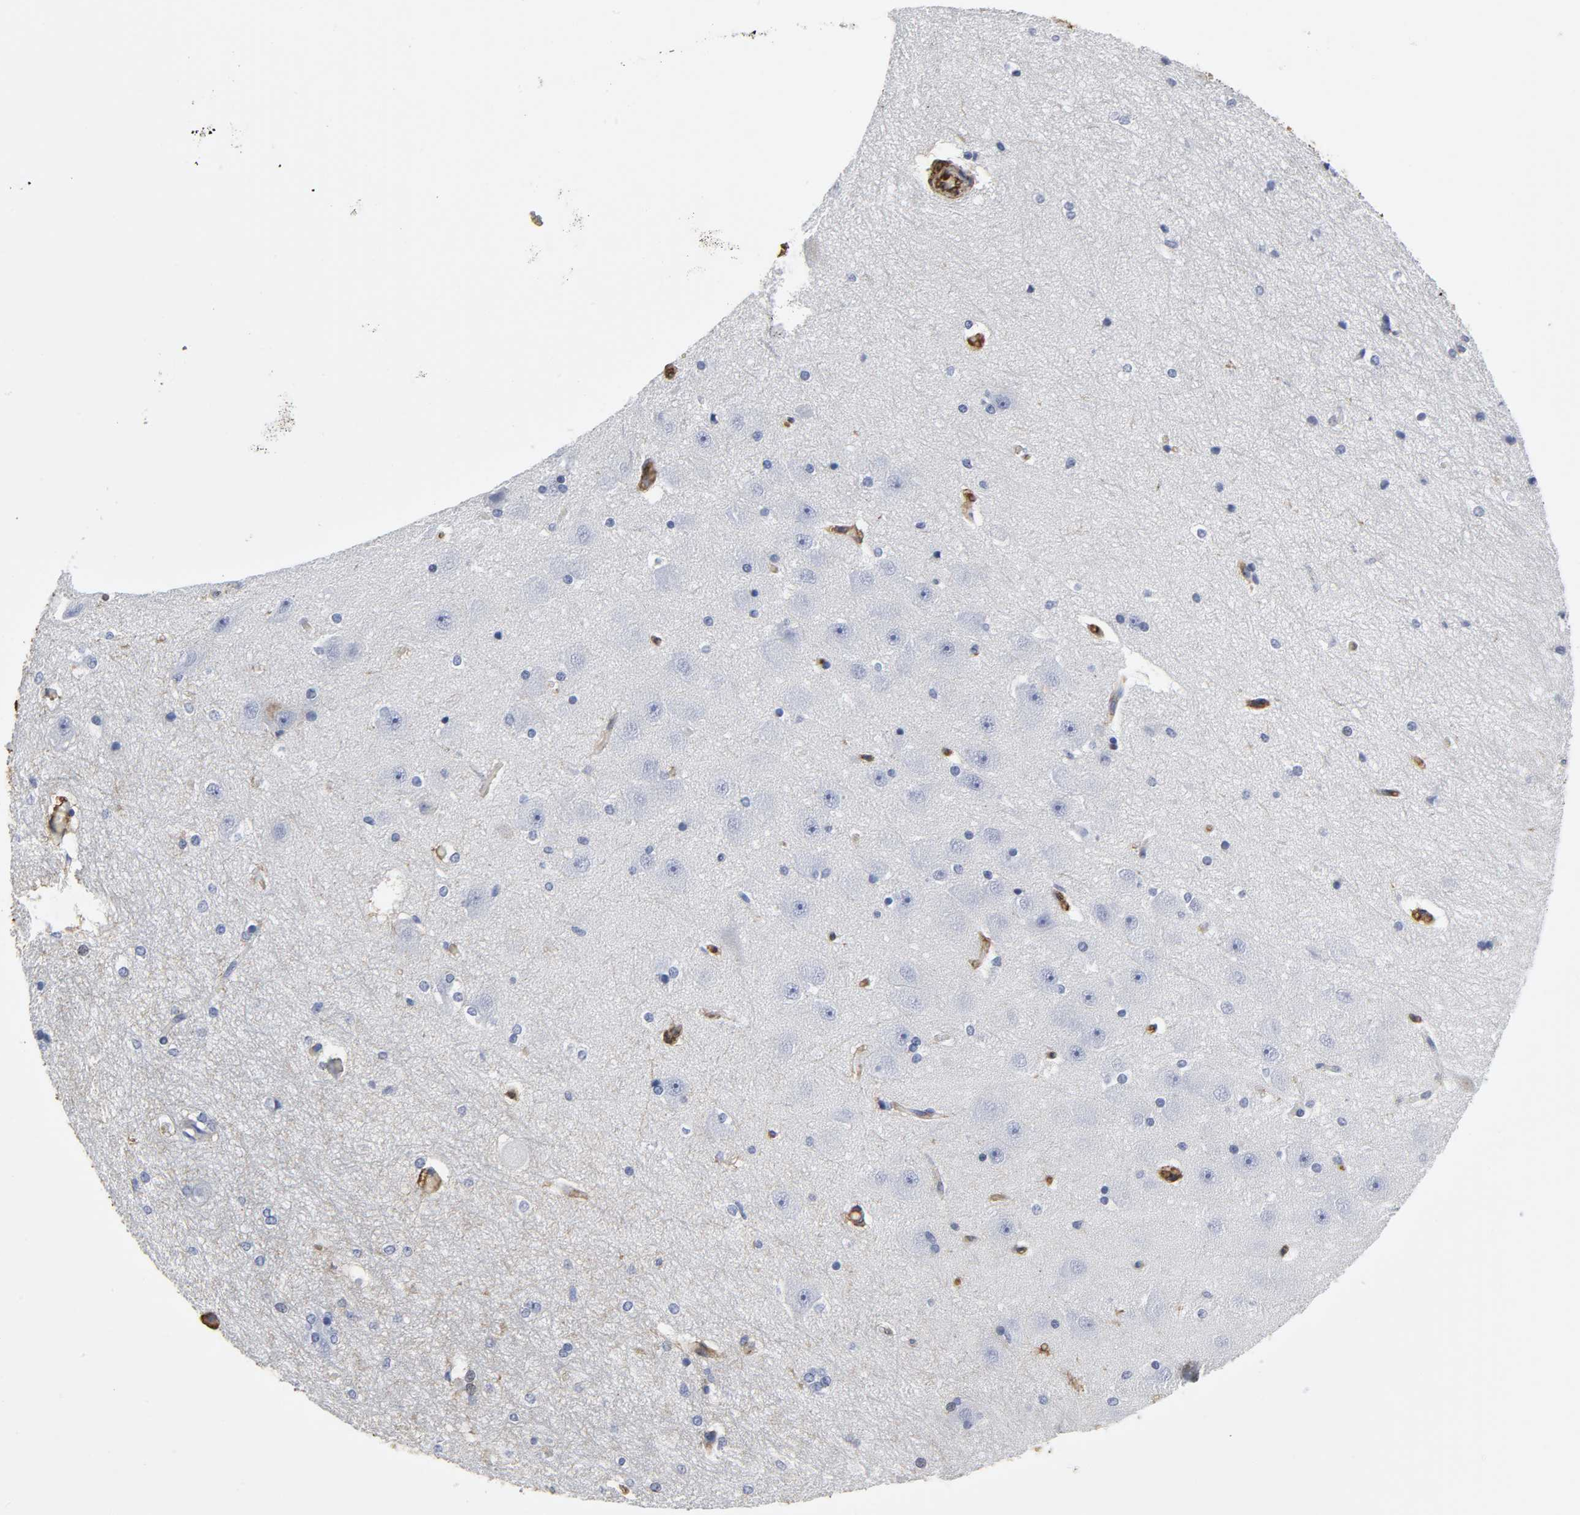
{"staining": {"intensity": "moderate", "quantity": "<25%", "location": "cytoplasmic/membranous"}, "tissue": "hippocampus", "cell_type": "Glial cells", "image_type": "normal", "snomed": [{"axis": "morphology", "description": "Normal tissue, NOS"}, {"axis": "topography", "description": "Hippocampus"}], "caption": "A brown stain highlights moderate cytoplasmic/membranous staining of a protein in glial cells of benign hippocampus.", "gene": "ANXA2", "patient": {"sex": "female", "age": 19}}